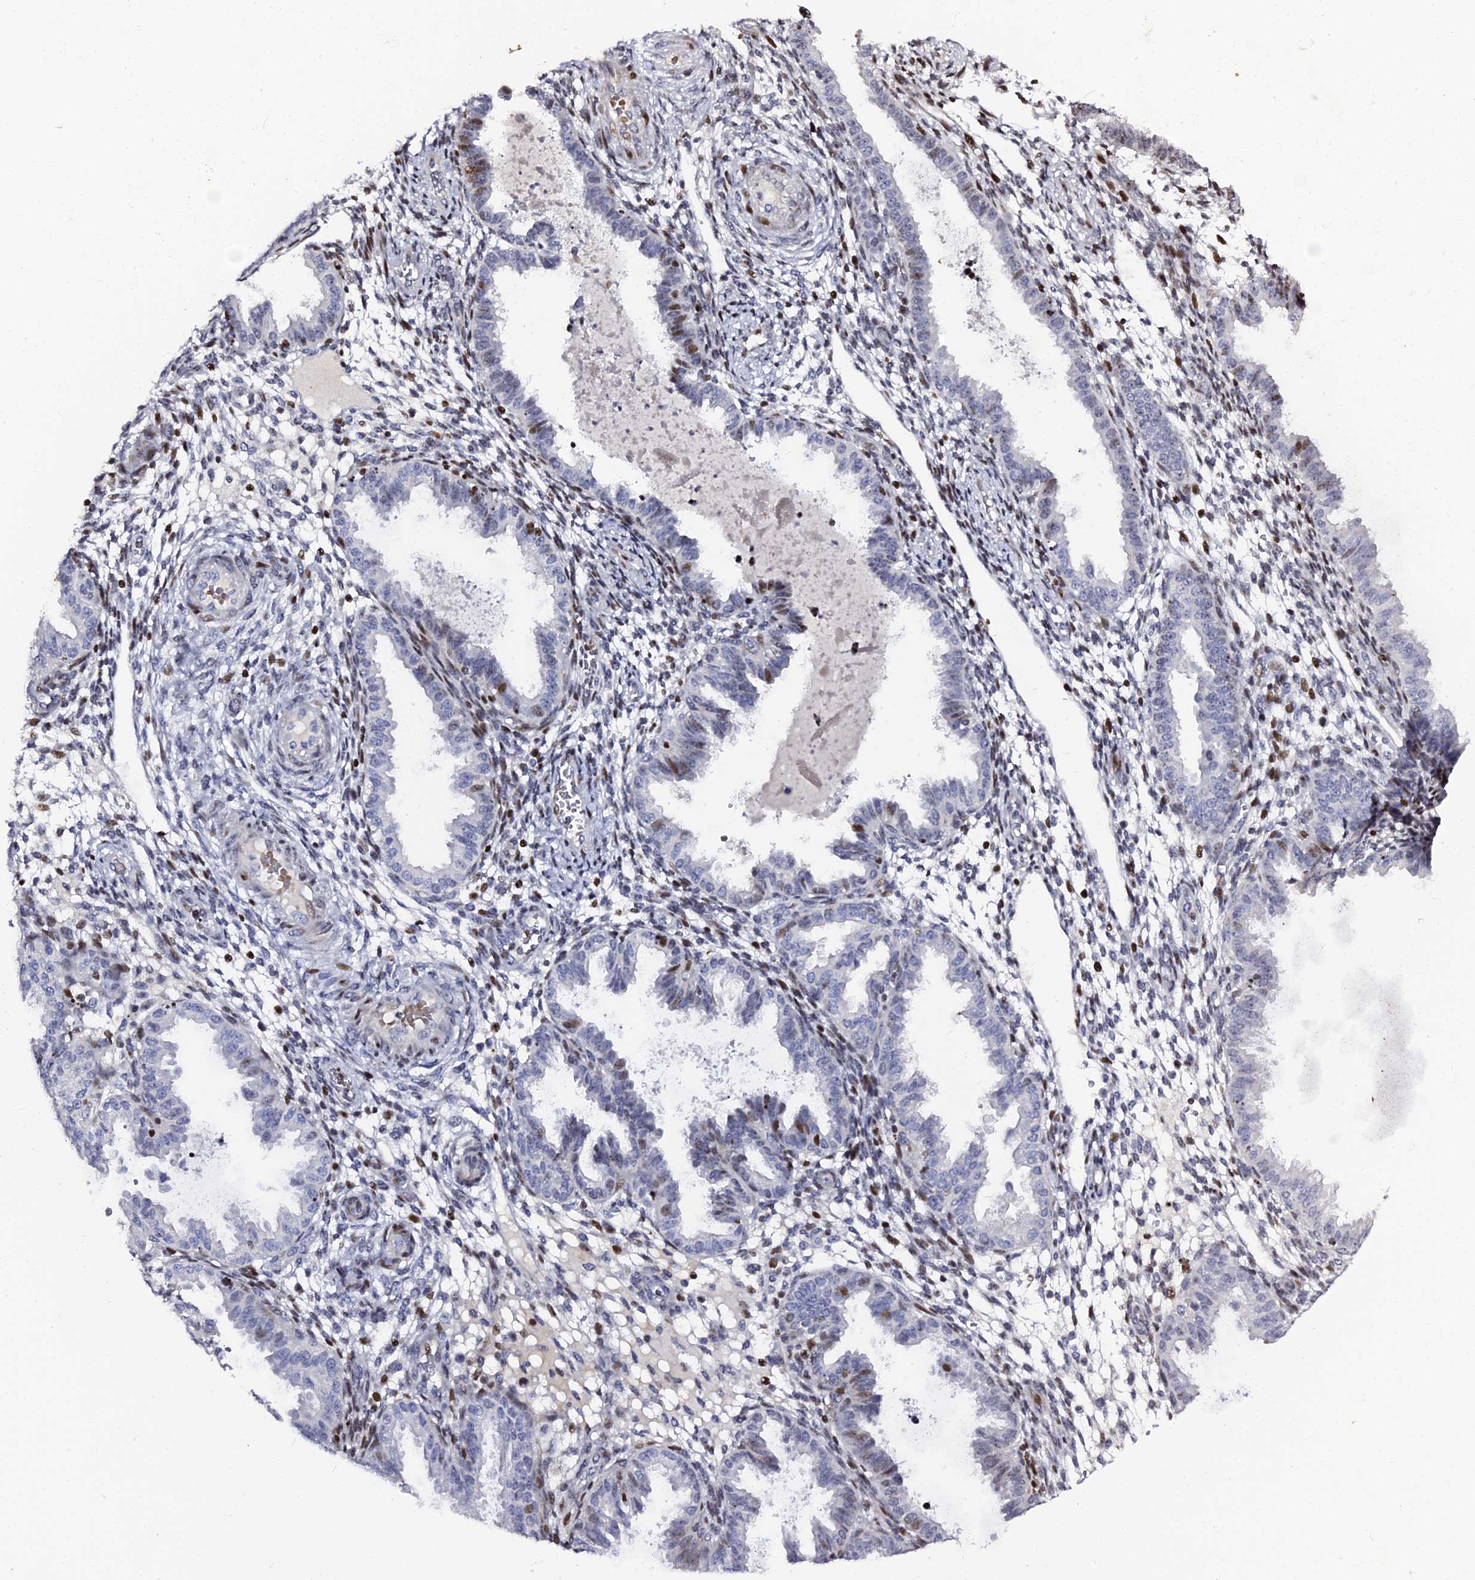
{"staining": {"intensity": "moderate", "quantity": "25%-75%", "location": "nuclear"}, "tissue": "endometrium", "cell_type": "Cells in endometrial stroma", "image_type": "normal", "snomed": [{"axis": "morphology", "description": "Normal tissue, NOS"}, {"axis": "topography", "description": "Endometrium"}], "caption": "The image shows immunohistochemical staining of unremarkable endometrium. There is moderate nuclear expression is present in about 25%-75% of cells in endometrial stroma. (Stains: DAB (3,3'-diaminobenzidine) in brown, nuclei in blue, Microscopy: brightfield microscopy at high magnification).", "gene": "MYNN", "patient": {"sex": "female", "age": 33}}